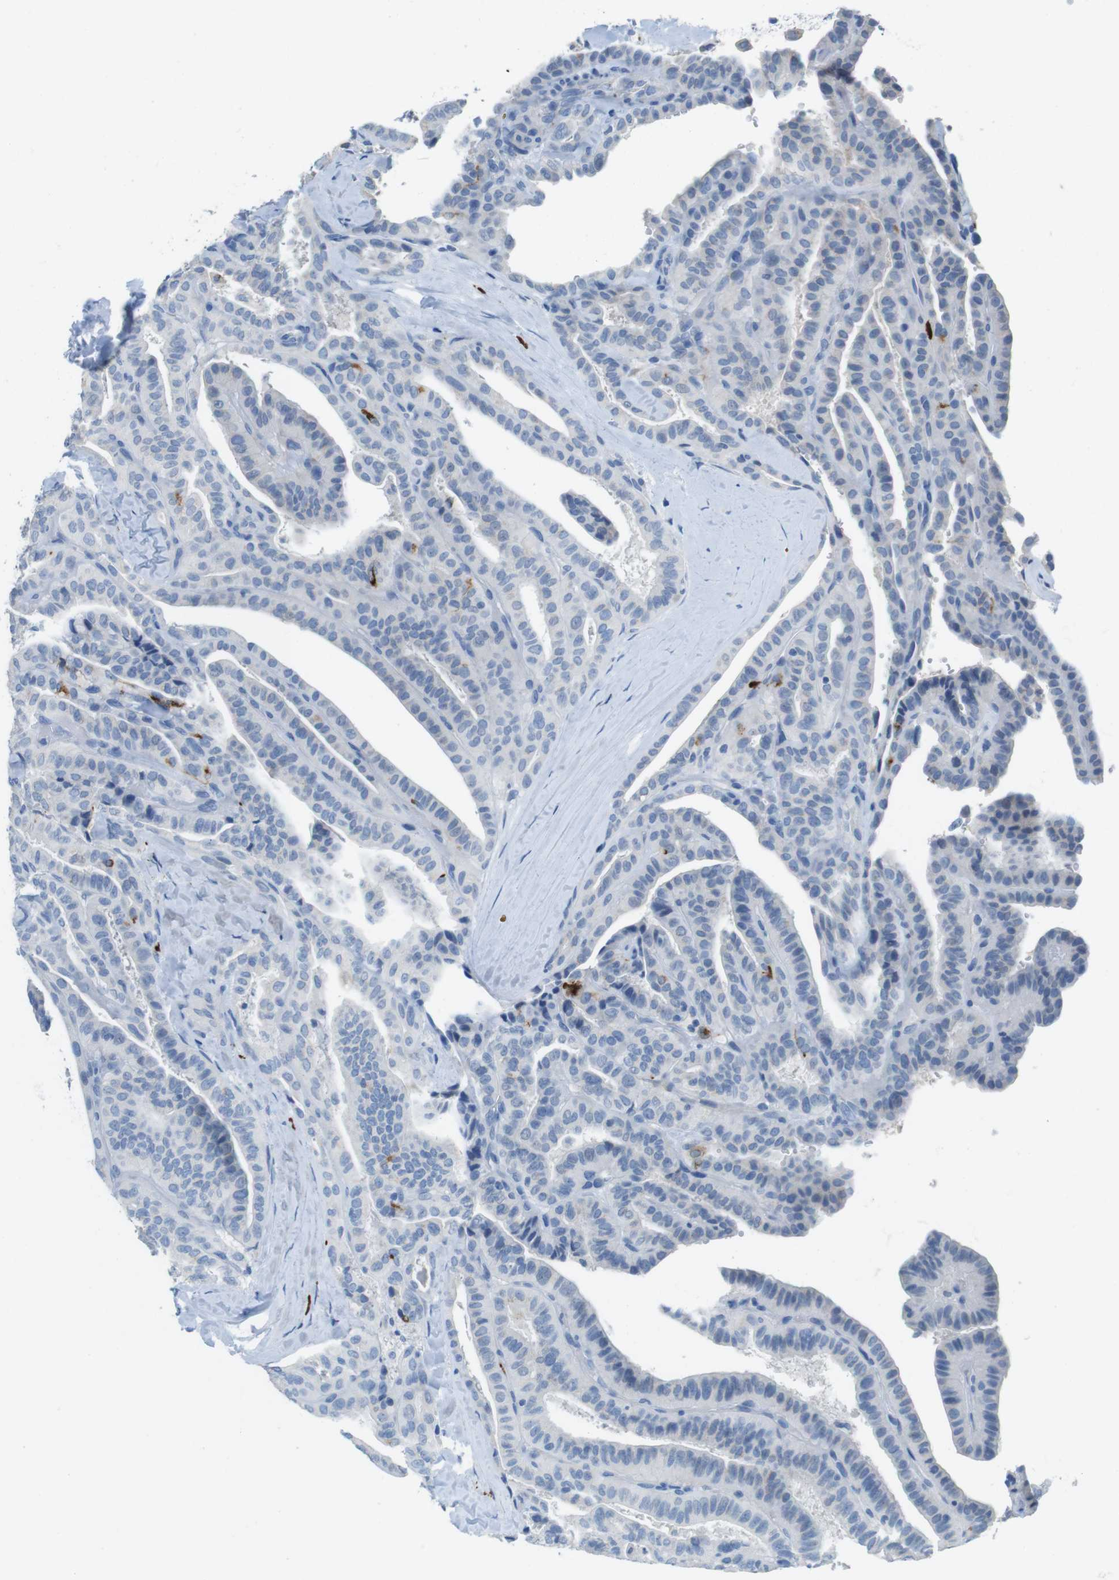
{"staining": {"intensity": "negative", "quantity": "none", "location": "none"}, "tissue": "thyroid cancer", "cell_type": "Tumor cells", "image_type": "cancer", "snomed": [{"axis": "morphology", "description": "Papillary adenocarcinoma, NOS"}, {"axis": "topography", "description": "Thyroid gland"}], "caption": "Immunohistochemistry (IHC) histopathology image of thyroid papillary adenocarcinoma stained for a protein (brown), which shows no staining in tumor cells.", "gene": "SLC35A3", "patient": {"sex": "male", "age": 77}}